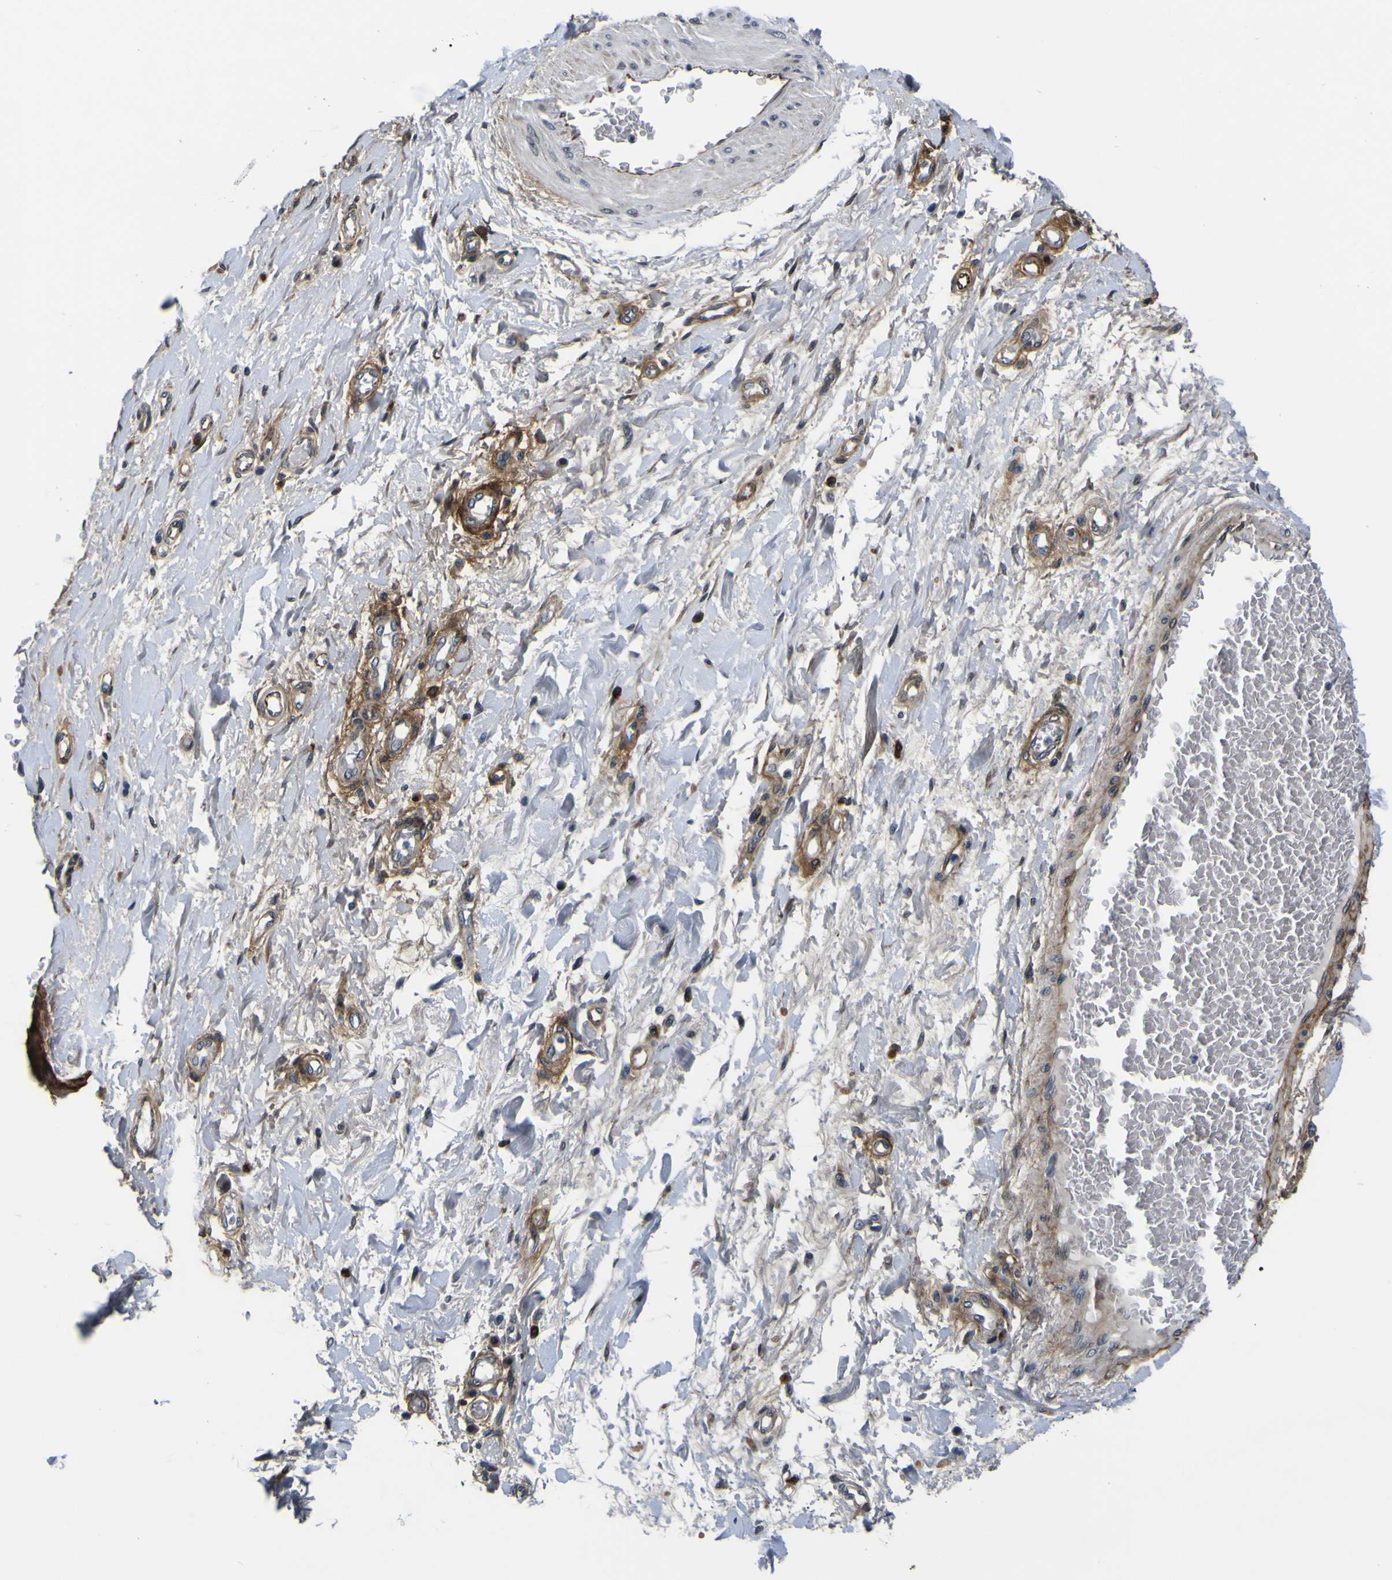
{"staining": {"intensity": "moderate", "quantity": "25%-75%", "location": "cytoplasmic/membranous"}, "tissue": "adipose tissue", "cell_type": "Adipocytes", "image_type": "normal", "snomed": [{"axis": "morphology", "description": "Normal tissue, NOS"}, {"axis": "morphology", "description": "Adenocarcinoma, NOS"}, {"axis": "topography", "description": "Esophagus"}], "caption": "Immunohistochemical staining of benign adipose tissue reveals 25%-75% levels of moderate cytoplasmic/membranous protein expression in approximately 25%-75% of adipocytes. The staining was performed using DAB, with brown indicating positive protein expression. Nuclei are stained blue with hematoxylin.", "gene": "POSTN", "patient": {"sex": "male", "age": 62}}